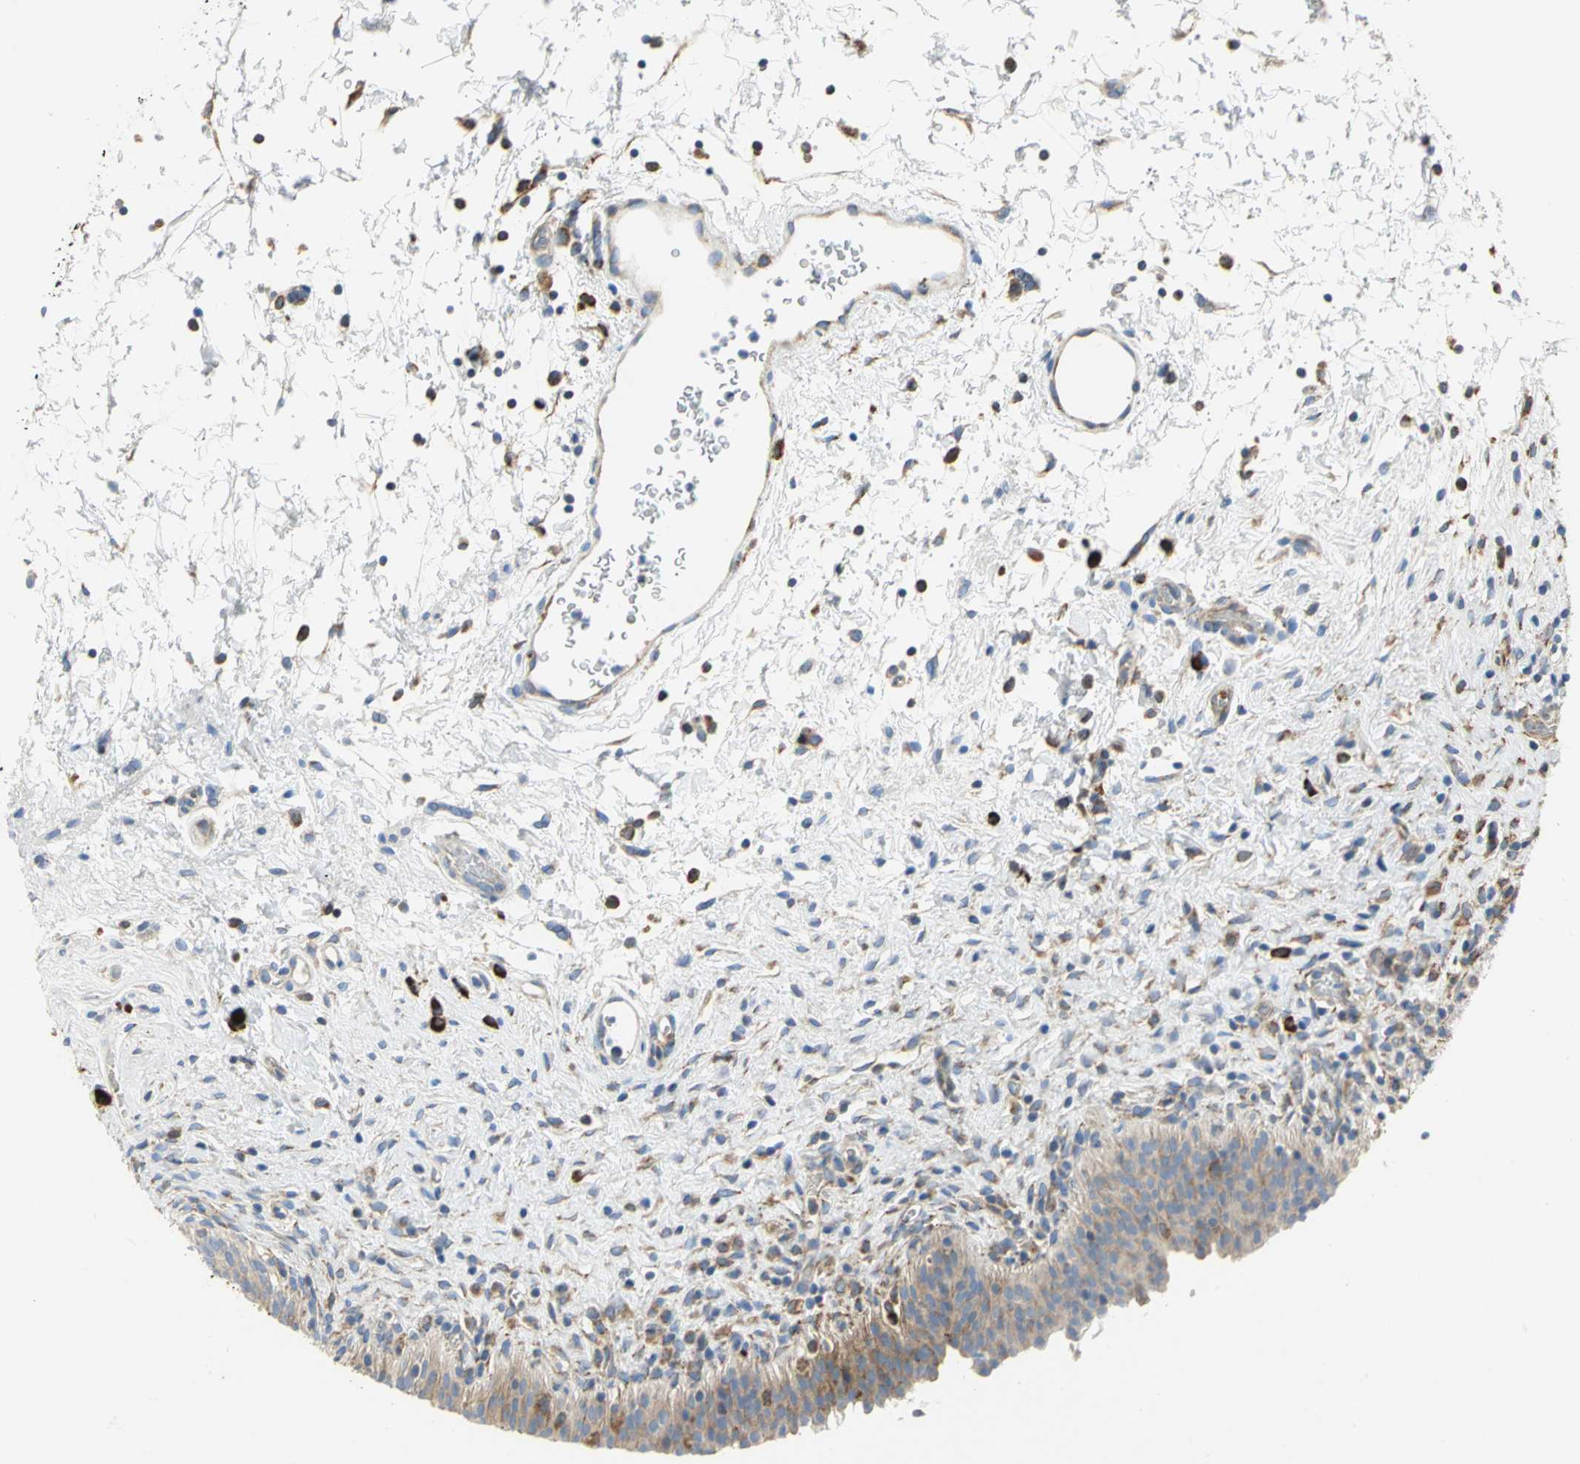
{"staining": {"intensity": "moderate", "quantity": ">75%", "location": "cytoplasmic/membranous"}, "tissue": "urinary bladder", "cell_type": "Urothelial cells", "image_type": "normal", "snomed": [{"axis": "morphology", "description": "Normal tissue, NOS"}, {"axis": "topography", "description": "Urinary bladder"}], "caption": "Urinary bladder stained with DAB (3,3'-diaminobenzidine) immunohistochemistry (IHC) reveals medium levels of moderate cytoplasmic/membranous staining in approximately >75% of urothelial cells. (DAB (3,3'-diaminobenzidine) IHC, brown staining for protein, blue staining for nuclei).", "gene": "TULP4", "patient": {"sex": "male", "age": 51}}